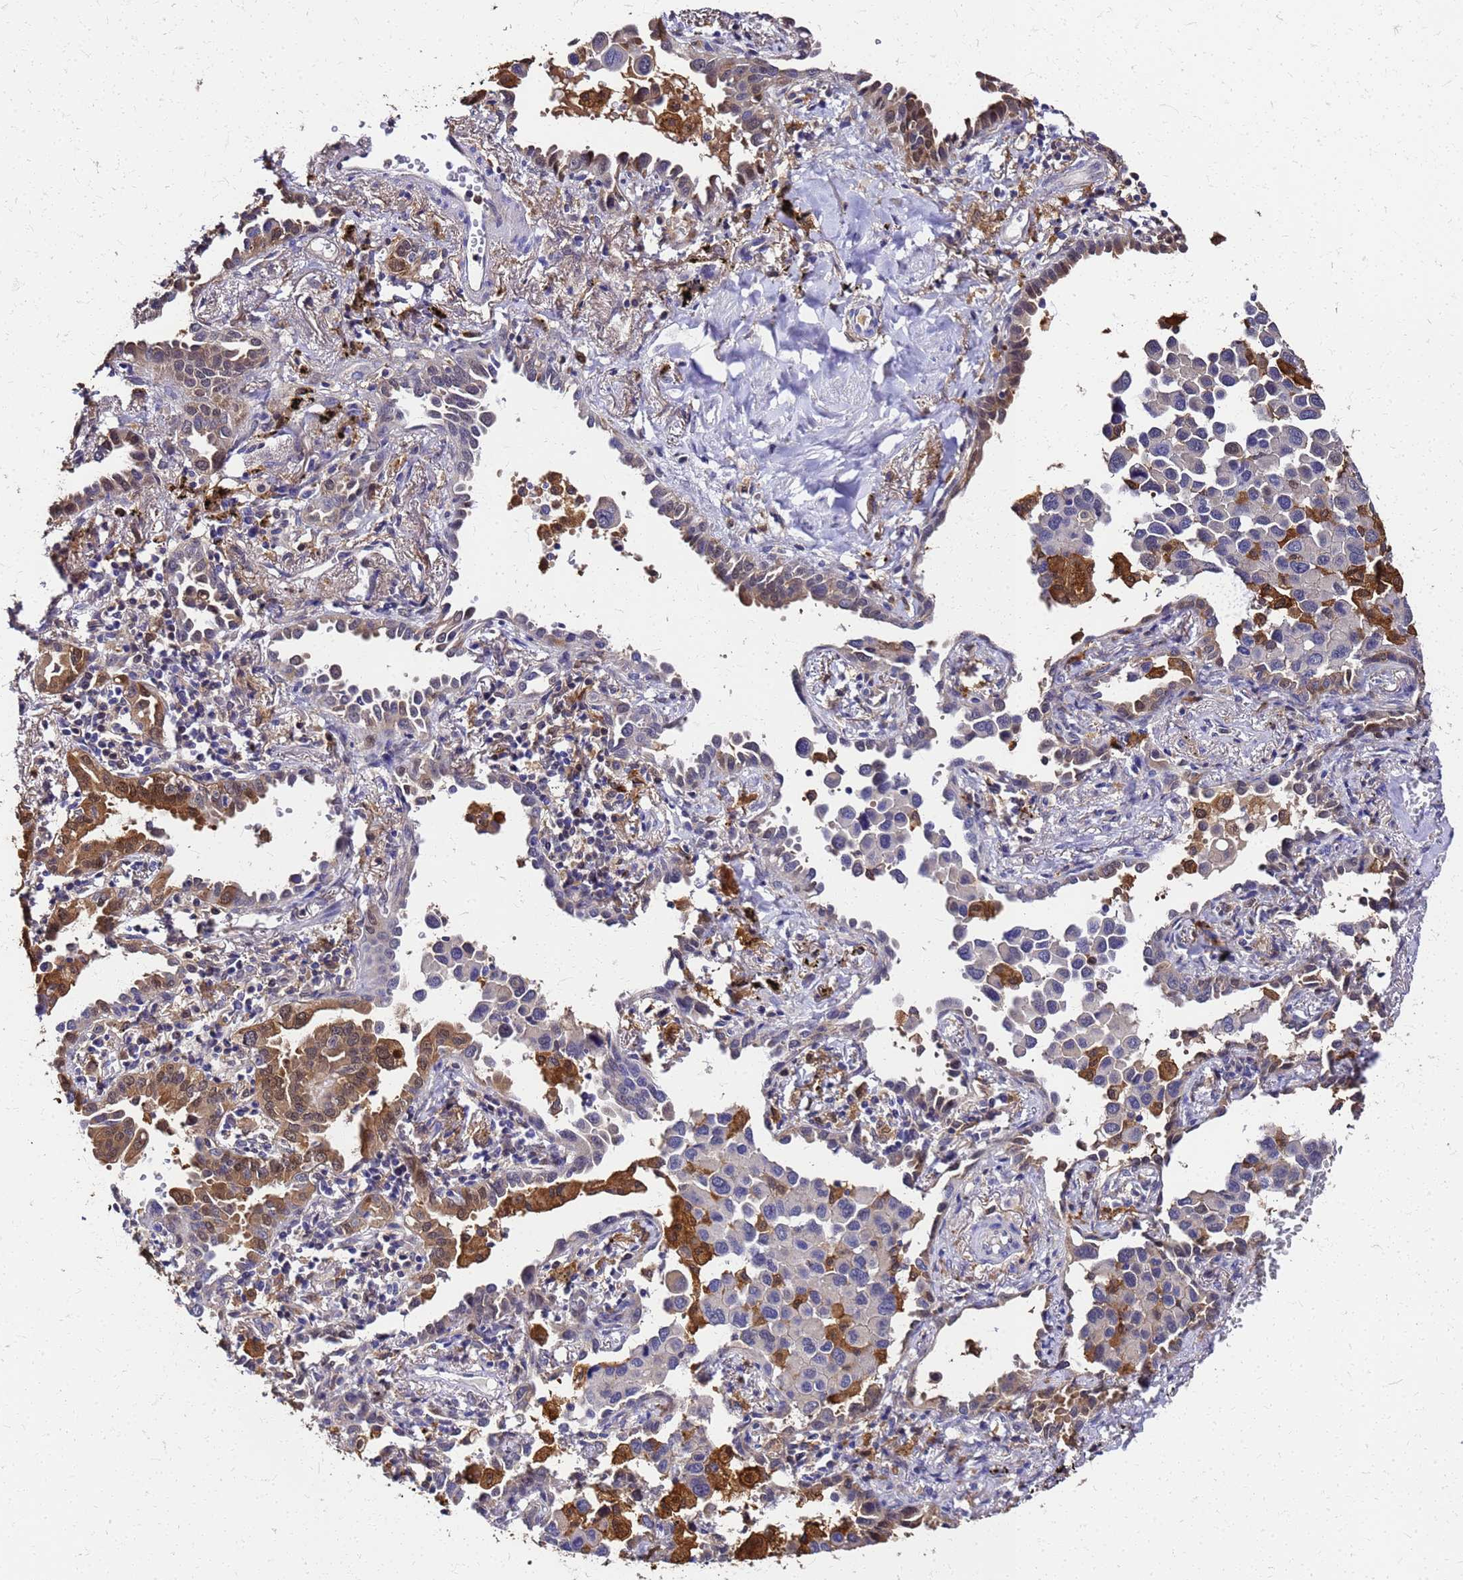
{"staining": {"intensity": "moderate", "quantity": "25%-75%", "location": "cytoplasmic/membranous,nuclear"}, "tissue": "lung cancer", "cell_type": "Tumor cells", "image_type": "cancer", "snomed": [{"axis": "morphology", "description": "Adenocarcinoma, NOS"}, {"axis": "topography", "description": "Lung"}], "caption": "Brown immunohistochemical staining in human lung adenocarcinoma shows moderate cytoplasmic/membranous and nuclear expression in approximately 25%-75% of tumor cells. Using DAB (3,3'-diaminobenzidine) (brown) and hematoxylin (blue) stains, captured at high magnification using brightfield microscopy.", "gene": "S100A11", "patient": {"sex": "male", "age": 67}}